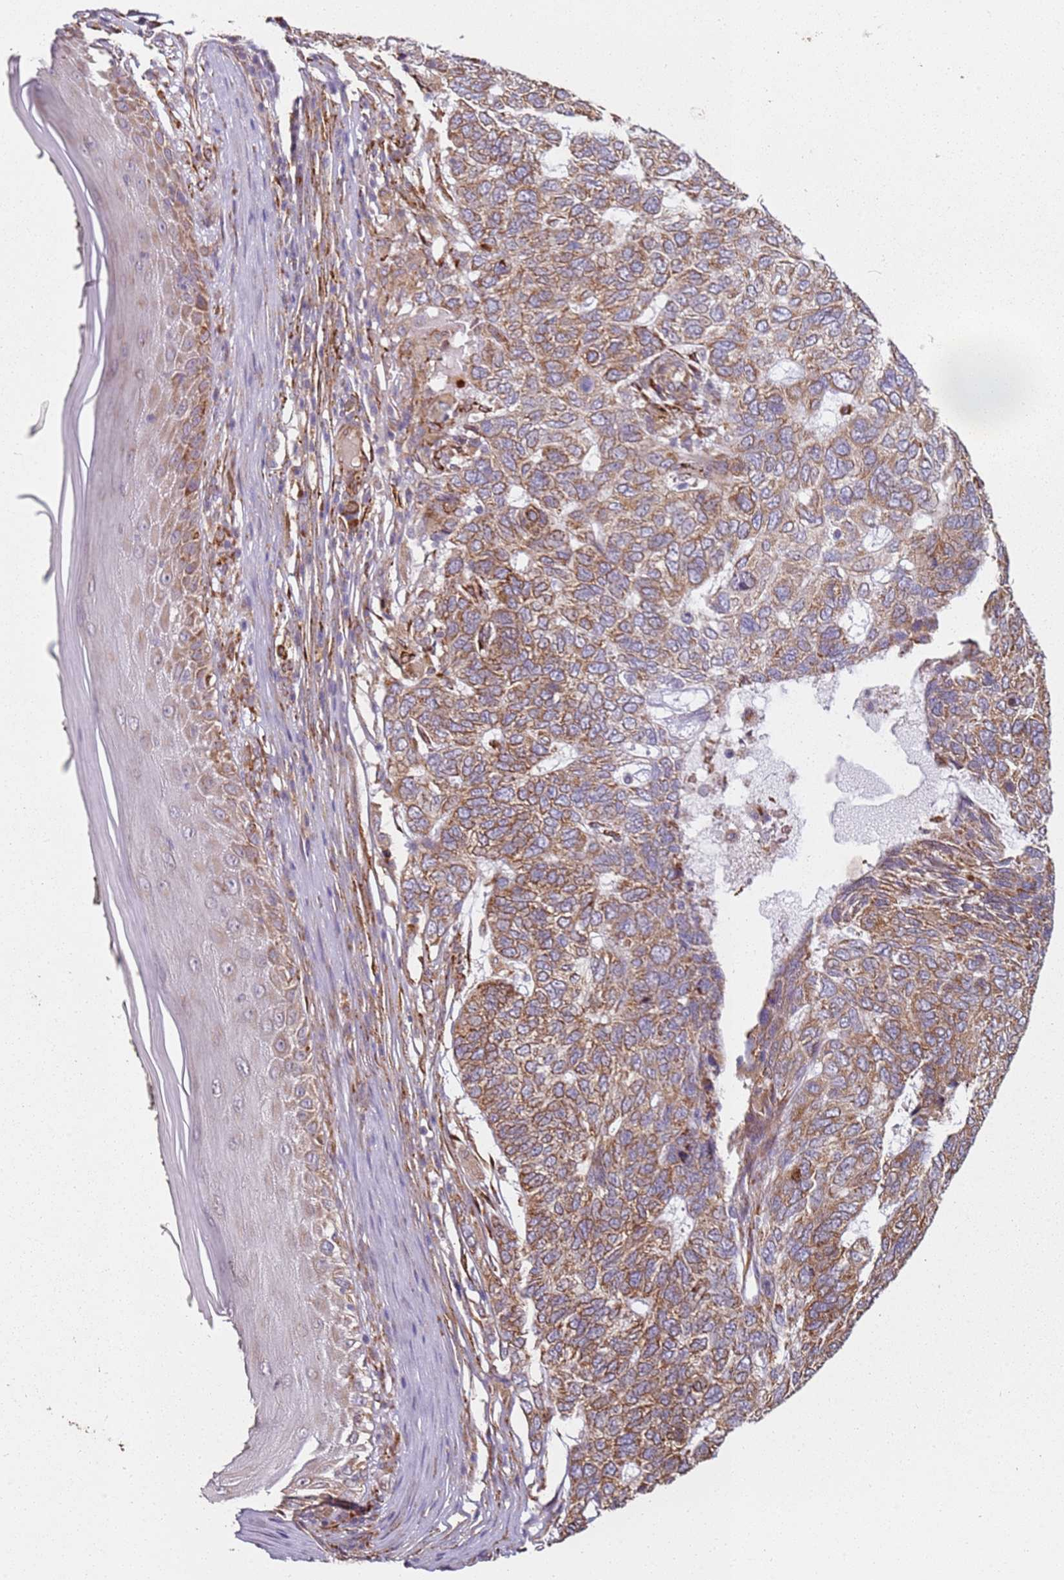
{"staining": {"intensity": "moderate", "quantity": ">75%", "location": "cytoplasmic/membranous"}, "tissue": "skin cancer", "cell_type": "Tumor cells", "image_type": "cancer", "snomed": [{"axis": "morphology", "description": "Basal cell carcinoma"}, {"axis": "topography", "description": "Skin"}], "caption": "High-power microscopy captured an IHC histopathology image of basal cell carcinoma (skin), revealing moderate cytoplasmic/membranous expression in approximately >75% of tumor cells.", "gene": "ARFRP1", "patient": {"sex": "female", "age": 65}}